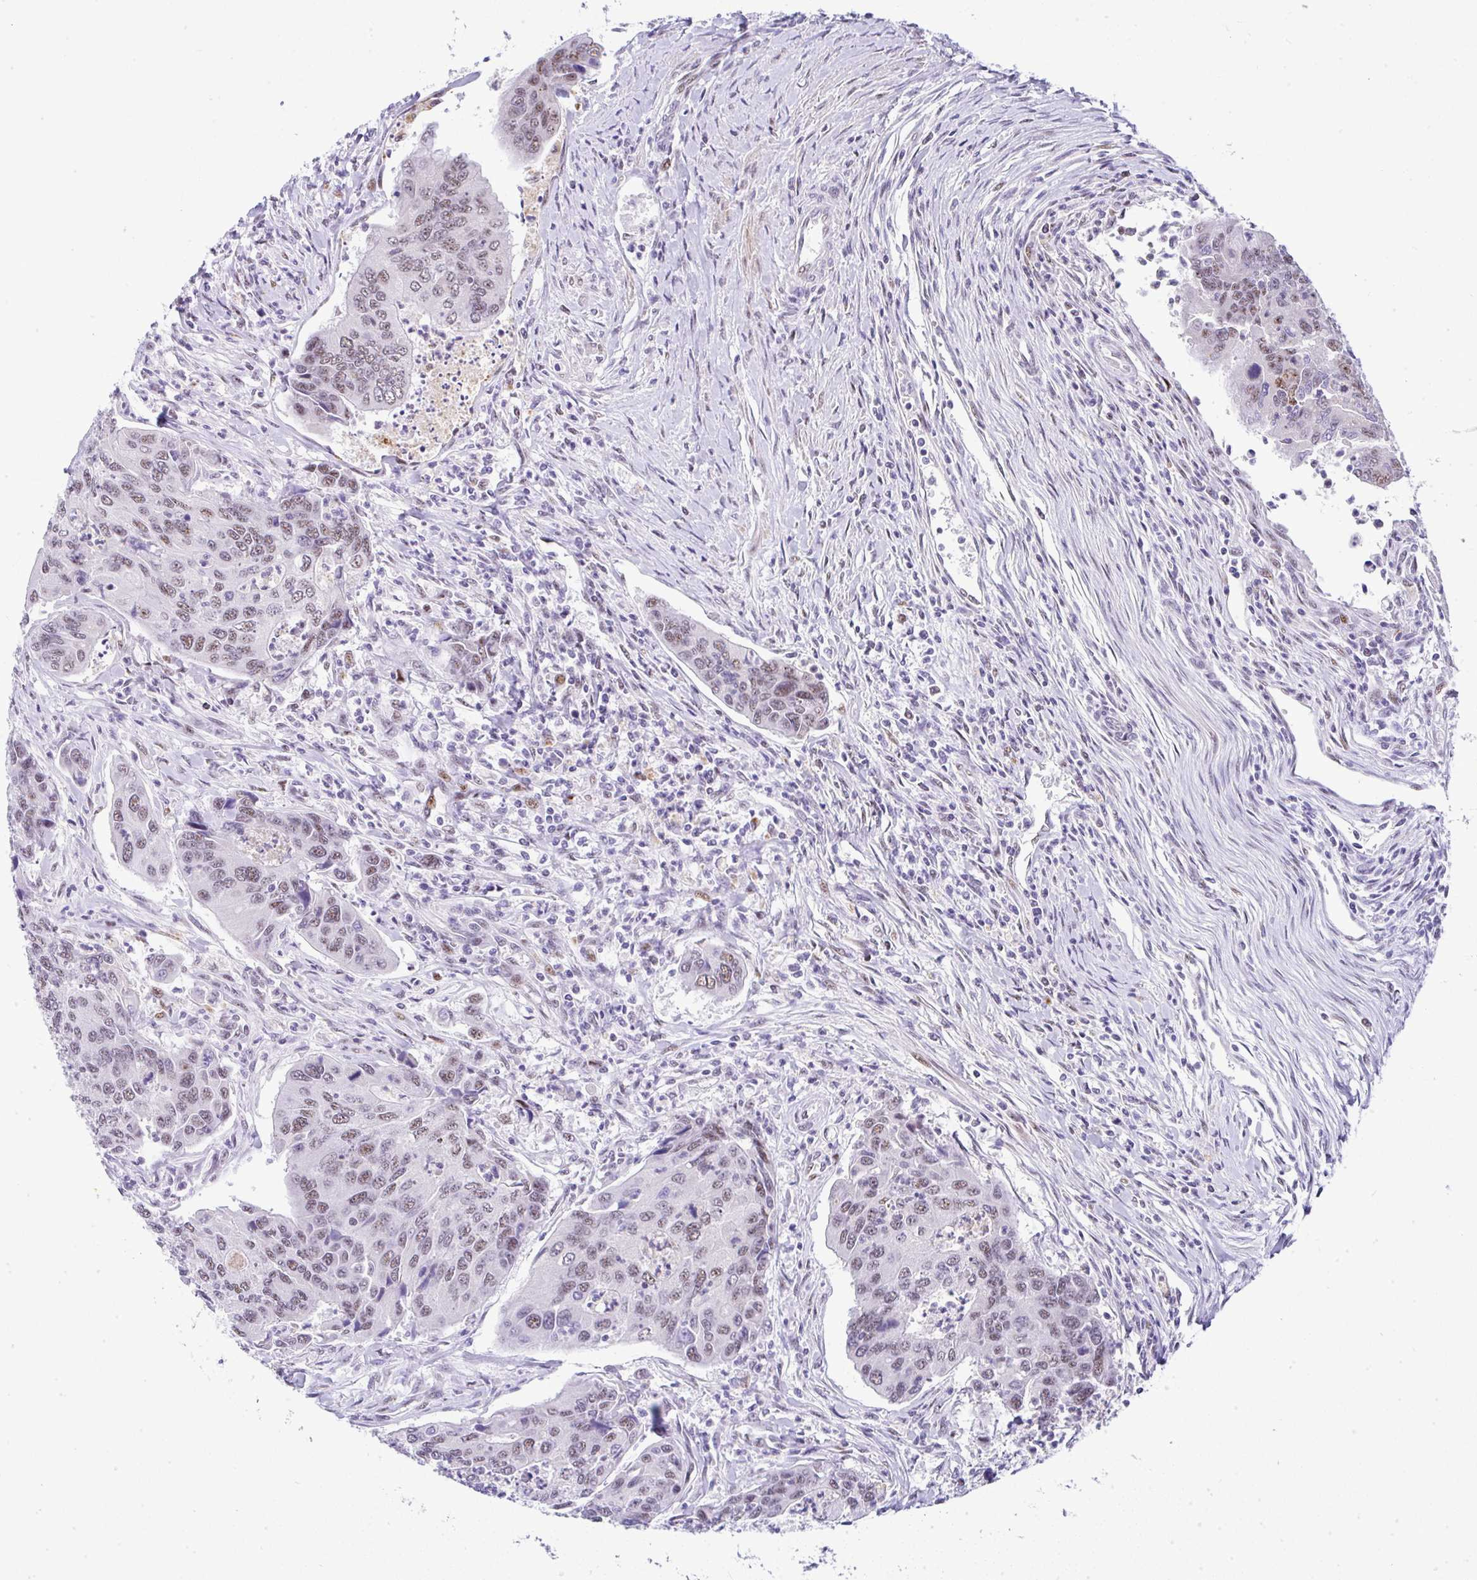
{"staining": {"intensity": "moderate", "quantity": "25%-75%", "location": "nuclear"}, "tissue": "colorectal cancer", "cell_type": "Tumor cells", "image_type": "cancer", "snomed": [{"axis": "morphology", "description": "Adenocarcinoma, NOS"}, {"axis": "topography", "description": "Colon"}], "caption": "The photomicrograph reveals staining of colorectal cancer, revealing moderate nuclear protein staining (brown color) within tumor cells. (IHC, brightfield microscopy, high magnification).", "gene": "NR1D2", "patient": {"sex": "female", "age": 67}}